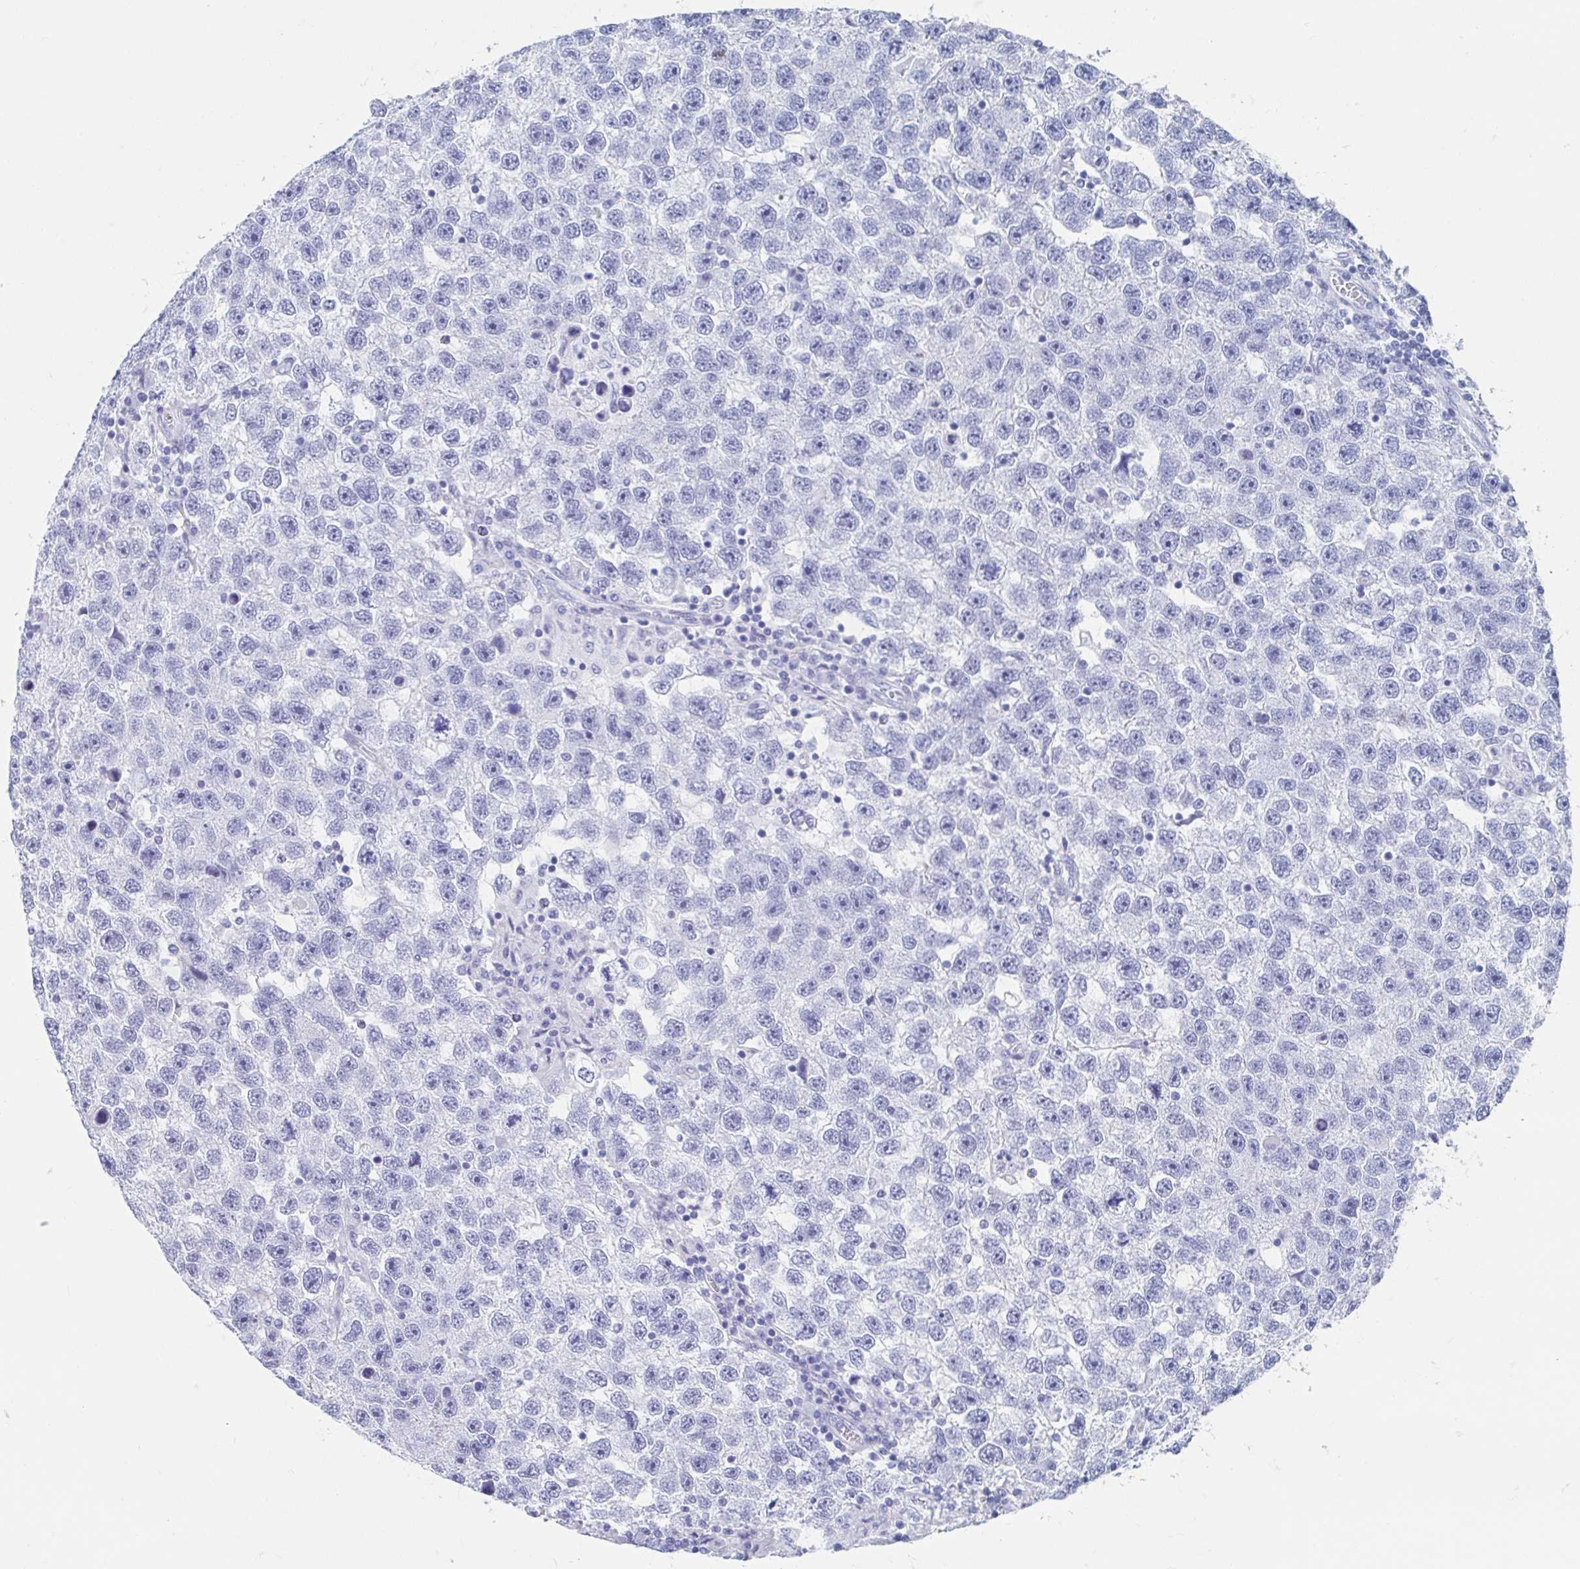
{"staining": {"intensity": "negative", "quantity": "none", "location": "none"}, "tissue": "testis cancer", "cell_type": "Tumor cells", "image_type": "cancer", "snomed": [{"axis": "morphology", "description": "Seminoma, NOS"}, {"axis": "topography", "description": "Testis"}], "caption": "Micrograph shows no significant protein positivity in tumor cells of seminoma (testis).", "gene": "HDGFL1", "patient": {"sex": "male", "age": 26}}